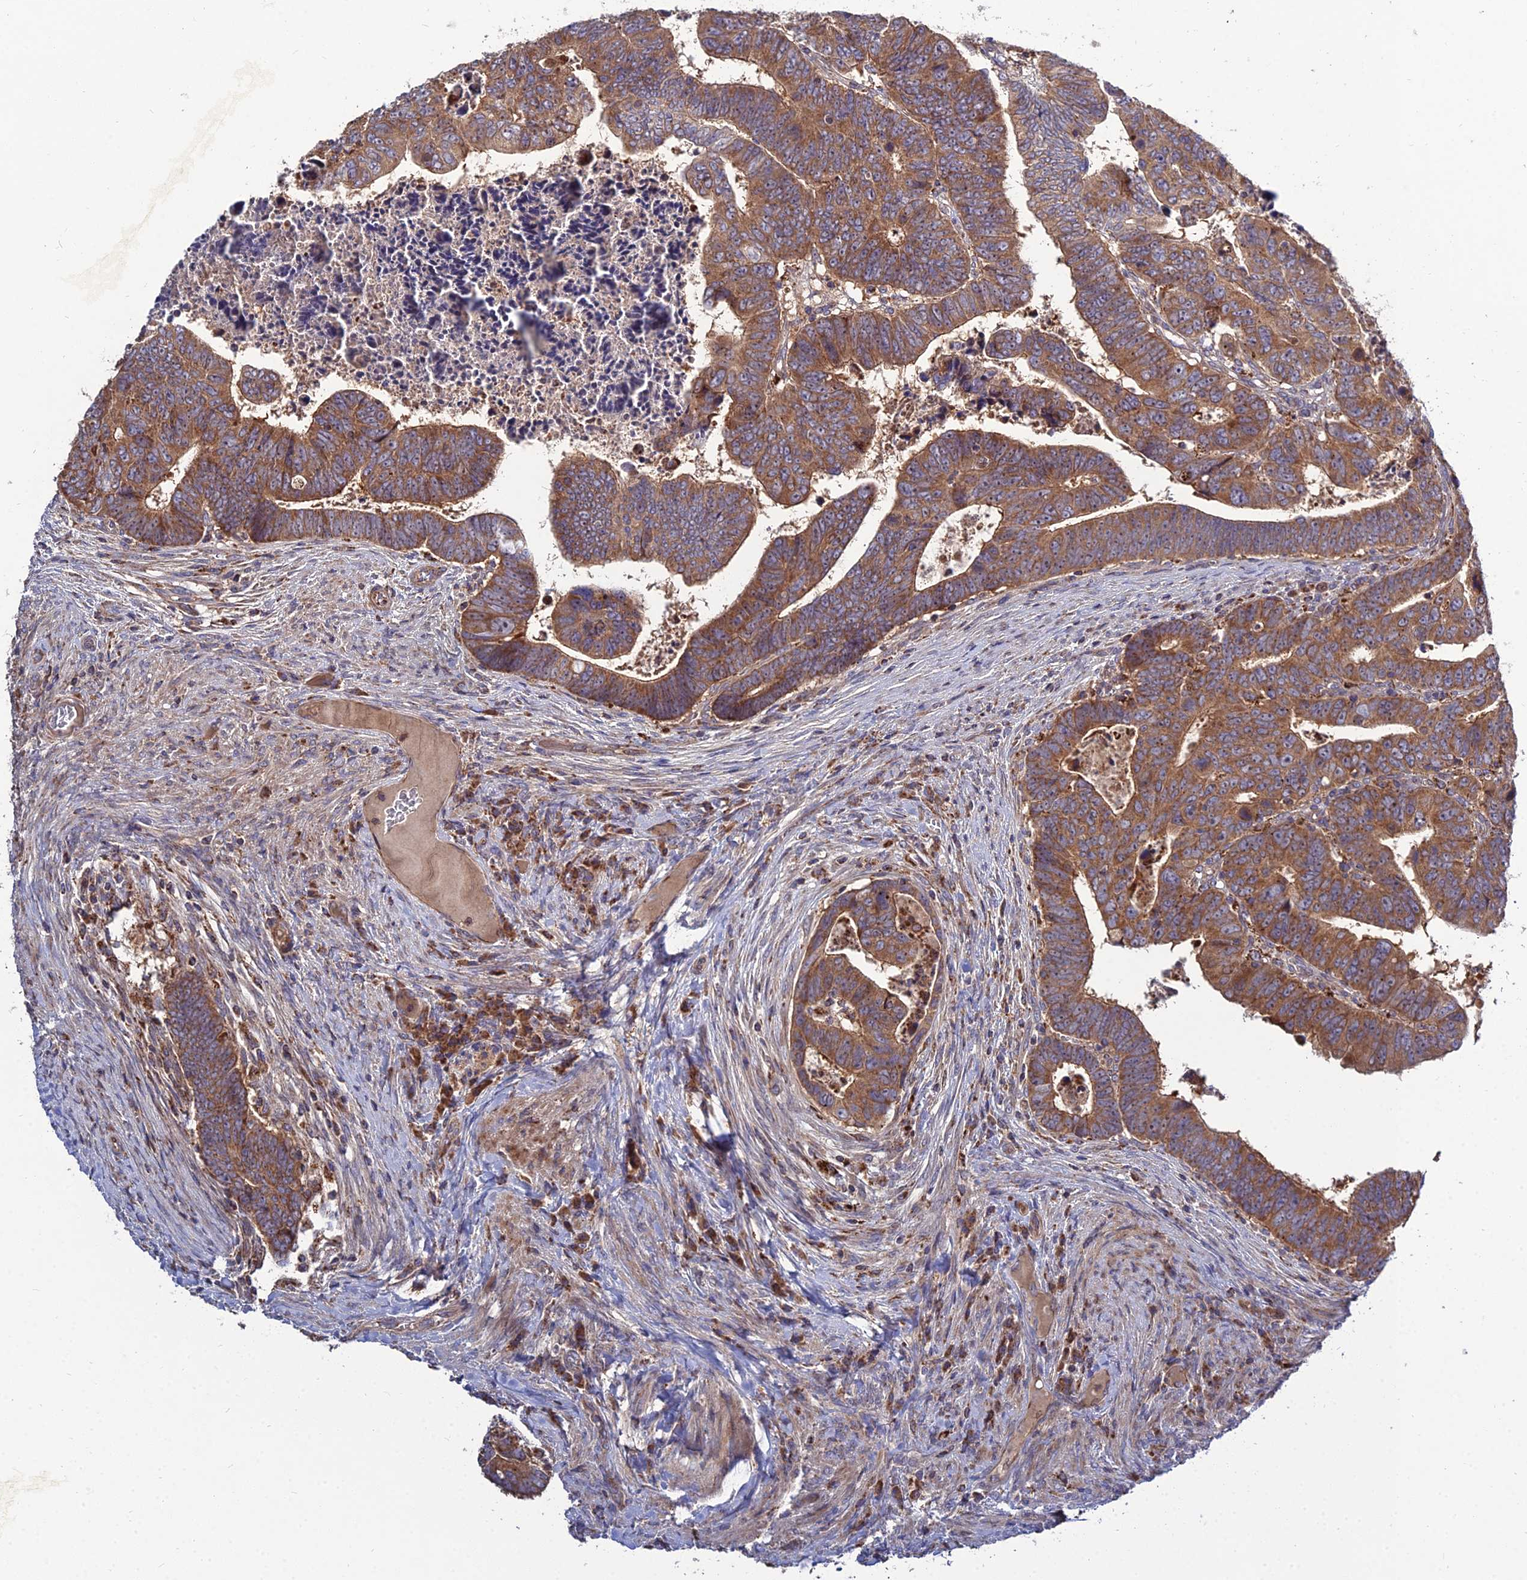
{"staining": {"intensity": "strong", "quantity": ">75%", "location": "cytoplasmic/membranous"}, "tissue": "colorectal cancer", "cell_type": "Tumor cells", "image_type": "cancer", "snomed": [{"axis": "morphology", "description": "Normal tissue, NOS"}, {"axis": "morphology", "description": "Adenocarcinoma, NOS"}, {"axis": "topography", "description": "Rectum"}], "caption": "The photomicrograph exhibits immunohistochemical staining of colorectal cancer. There is strong cytoplasmic/membranous staining is seen in approximately >75% of tumor cells. (DAB (3,3'-diaminobenzidine) IHC, brown staining for protein, blue staining for nuclei).", "gene": "RIC8B", "patient": {"sex": "female", "age": 65}}